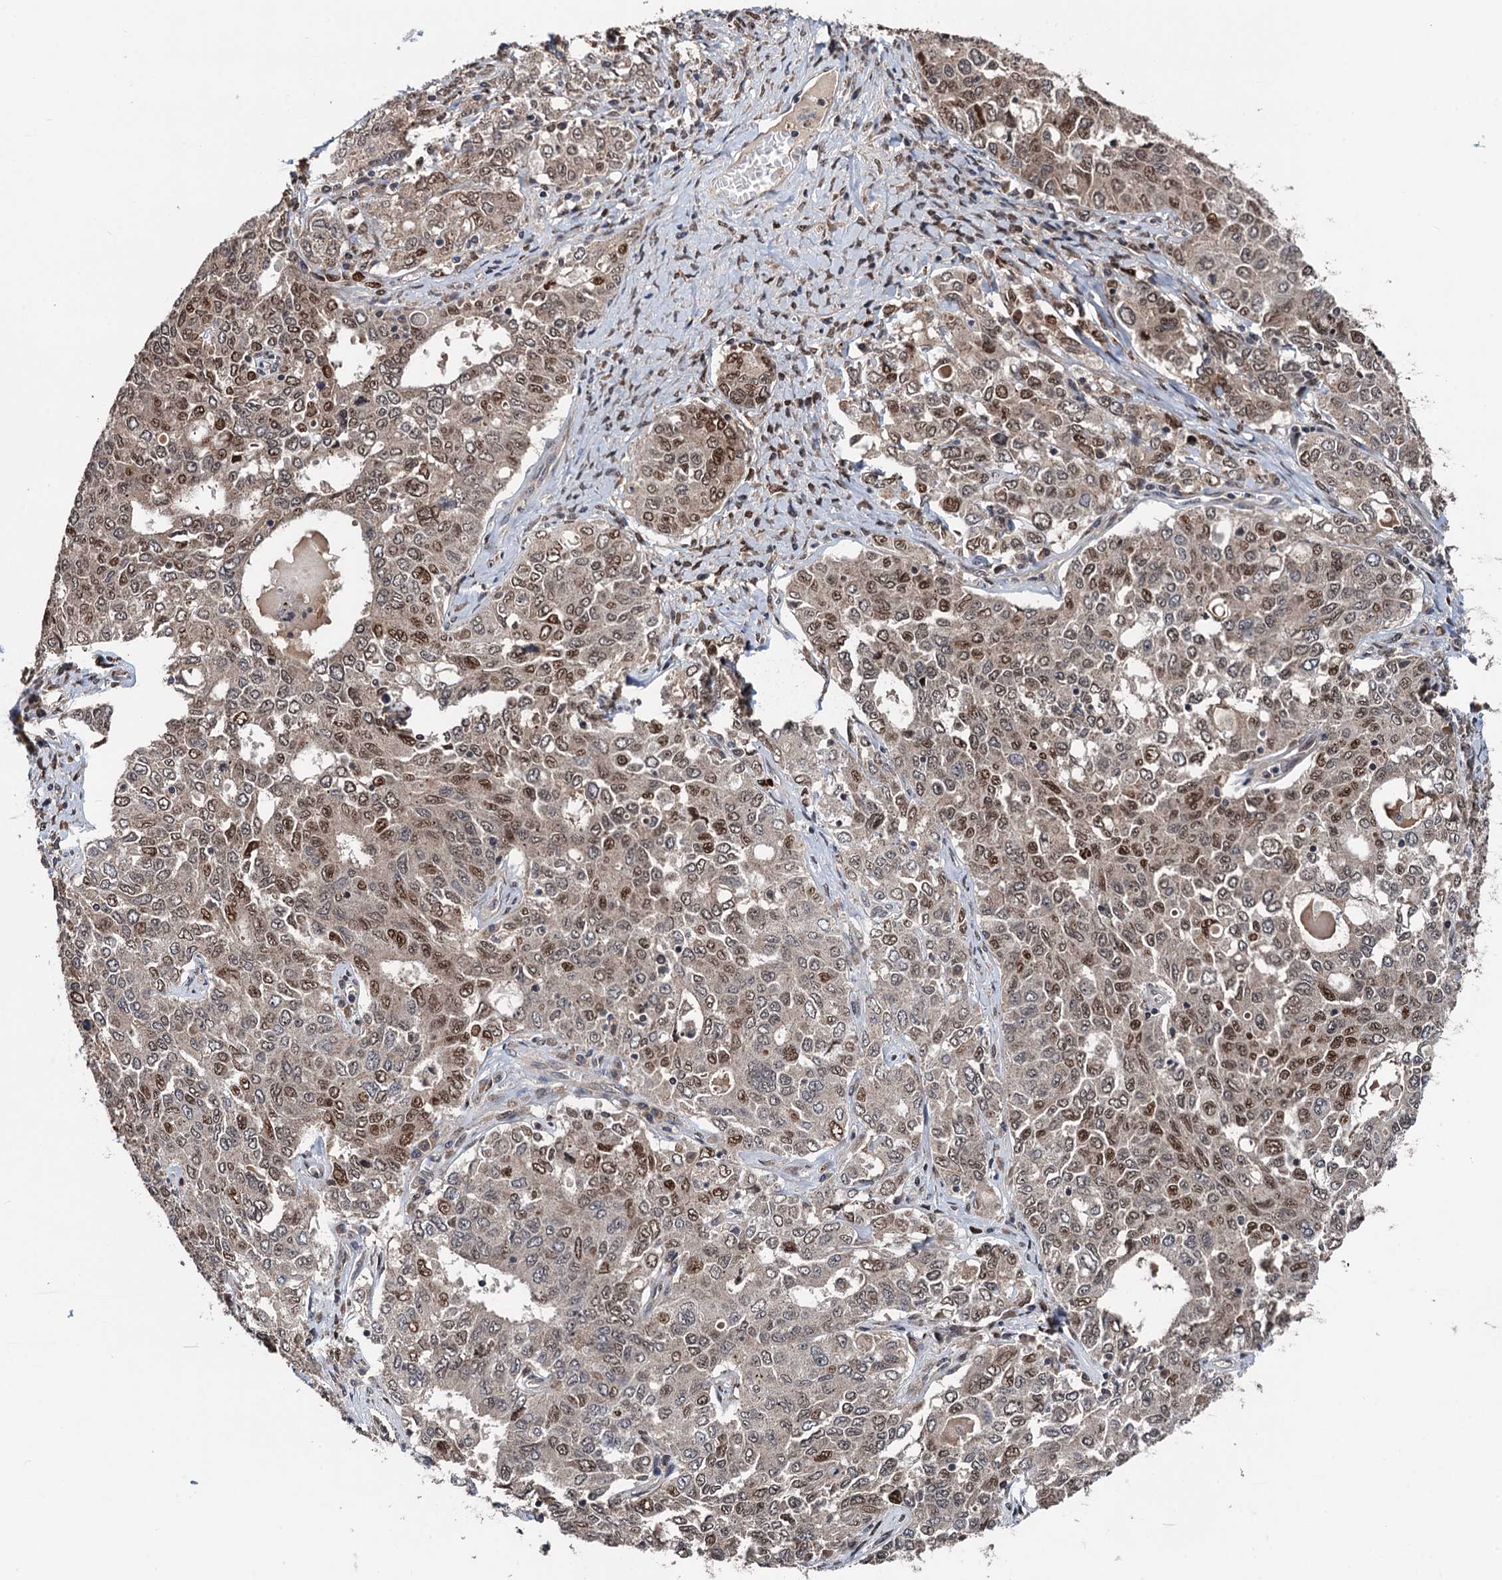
{"staining": {"intensity": "moderate", "quantity": "25%-75%", "location": "nuclear"}, "tissue": "ovarian cancer", "cell_type": "Tumor cells", "image_type": "cancer", "snomed": [{"axis": "morphology", "description": "Carcinoma, endometroid"}, {"axis": "topography", "description": "Ovary"}], "caption": "Human endometroid carcinoma (ovarian) stained with a brown dye reveals moderate nuclear positive positivity in about 25%-75% of tumor cells.", "gene": "RASSF4", "patient": {"sex": "female", "age": 62}}